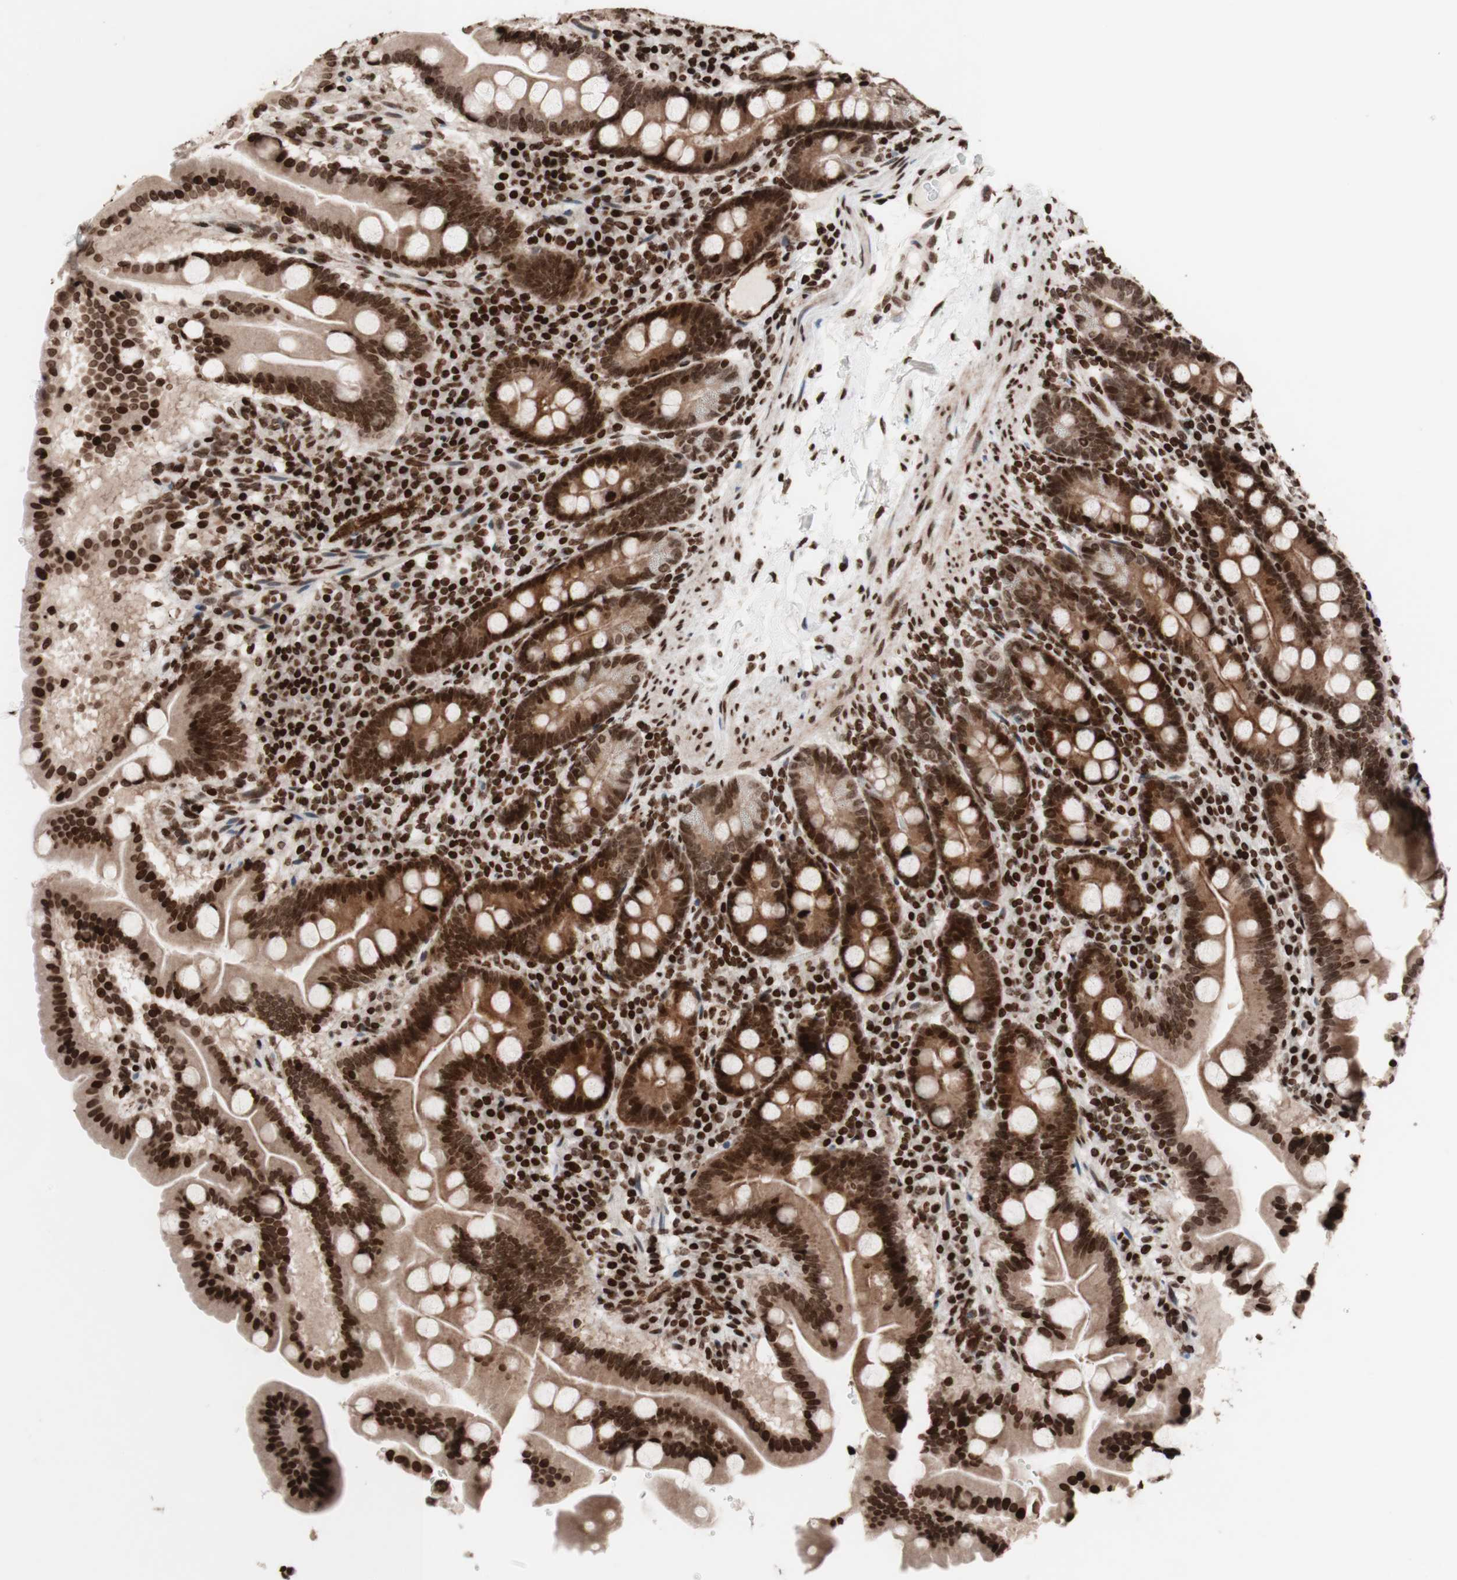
{"staining": {"intensity": "strong", "quantity": ">75%", "location": "cytoplasmic/membranous,nuclear"}, "tissue": "duodenum", "cell_type": "Glandular cells", "image_type": "normal", "snomed": [{"axis": "morphology", "description": "Normal tissue, NOS"}, {"axis": "topography", "description": "Duodenum"}], "caption": "Immunohistochemistry (IHC) photomicrograph of normal duodenum: human duodenum stained using IHC shows high levels of strong protein expression localized specifically in the cytoplasmic/membranous,nuclear of glandular cells, appearing as a cytoplasmic/membranous,nuclear brown color.", "gene": "NCAPD2", "patient": {"sex": "male", "age": 50}}